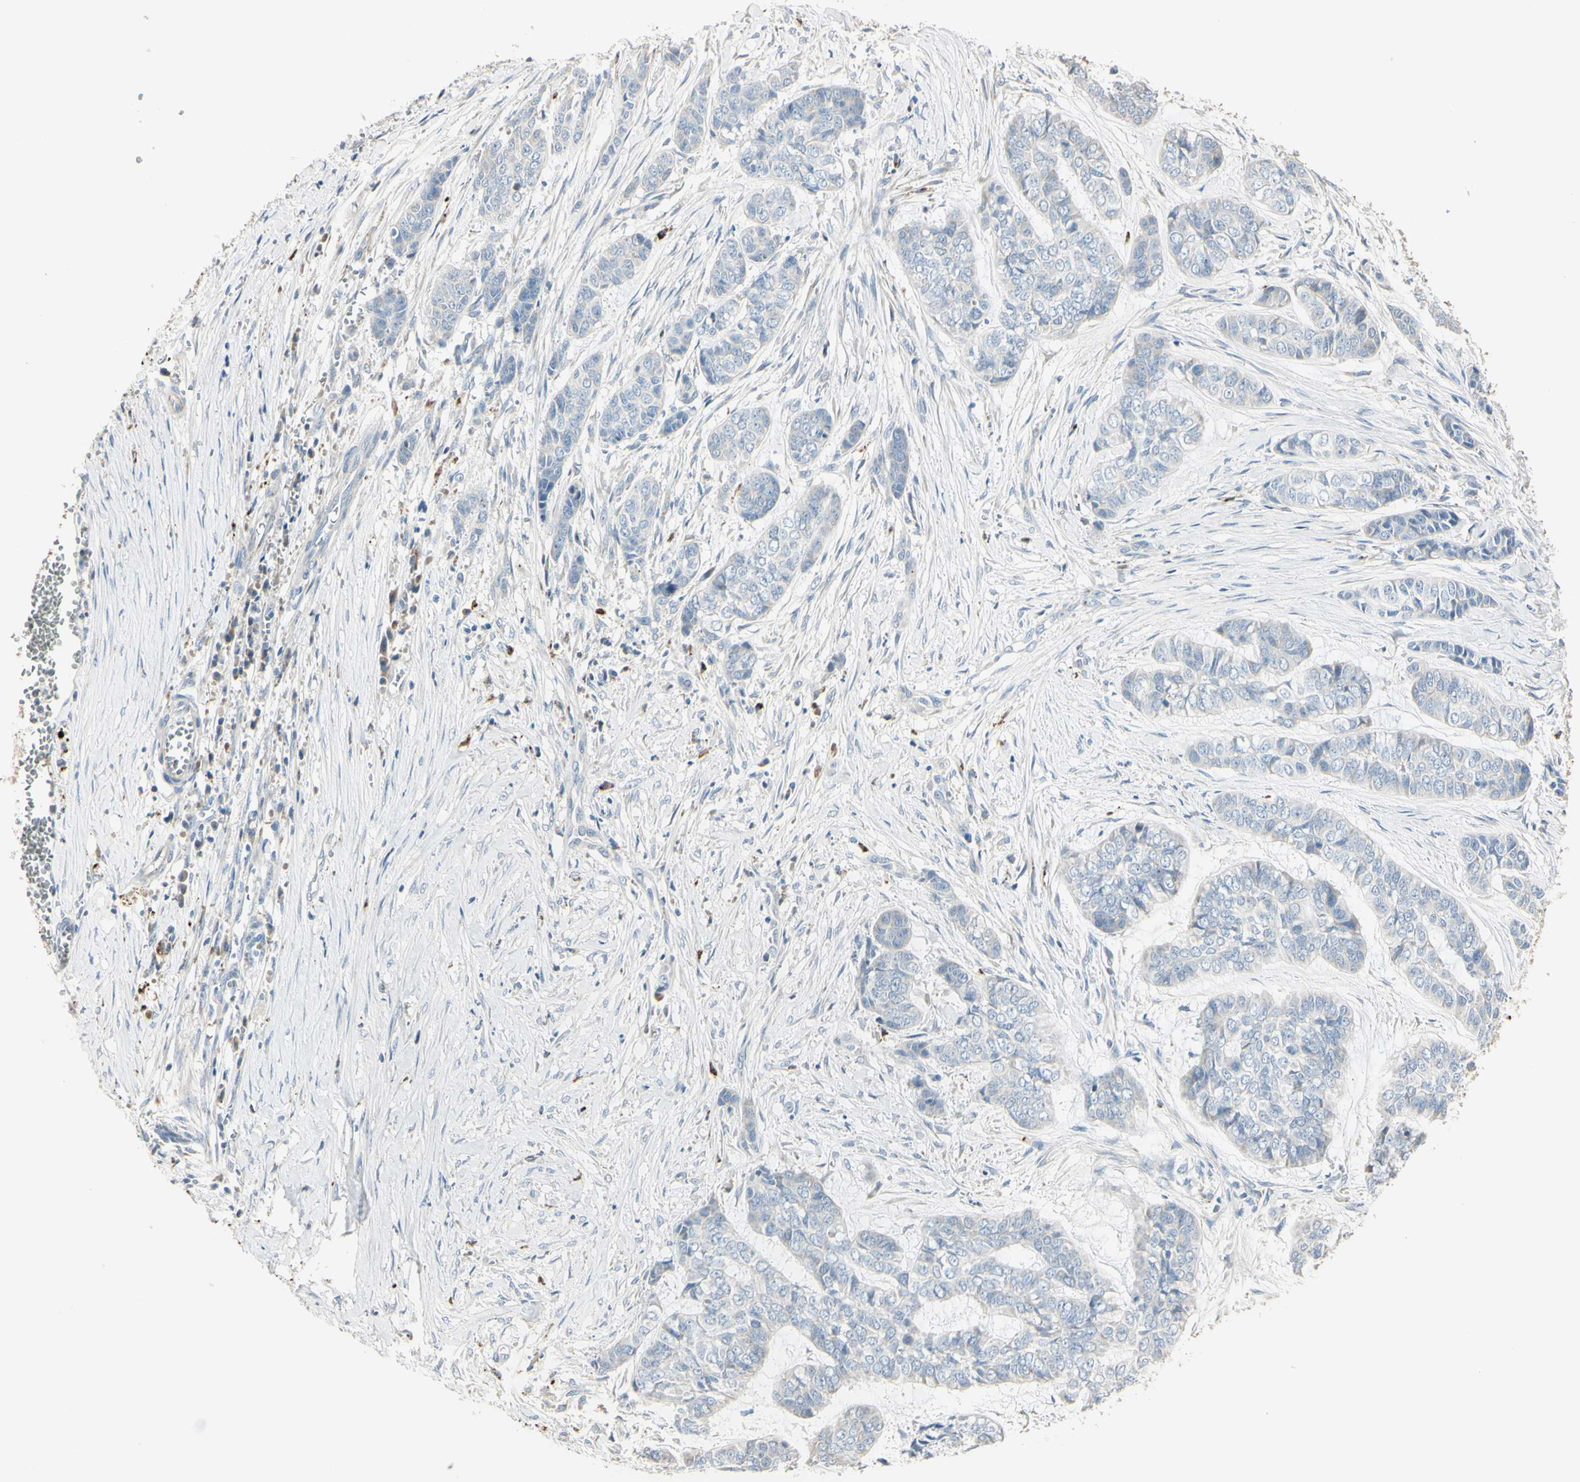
{"staining": {"intensity": "negative", "quantity": "none", "location": "none"}, "tissue": "skin cancer", "cell_type": "Tumor cells", "image_type": "cancer", "snomed": [{"axis": "morphology", "description": "Basal cell carcinoma"}, {"axis": "topography", "description": "Skin"}], "caption": "Tumor cells are negative for brown protein staining in skin basal cell carcinoma. The staining was performed using DAB (3,3'-diaminobenzidine) to visualize the protein expression in brown, while the nuclei were stained in blue with hematoxylin (Magnification: 20x).", "gene": "ANGPTL1", "patient": {"sex": "female", "age": 64}}